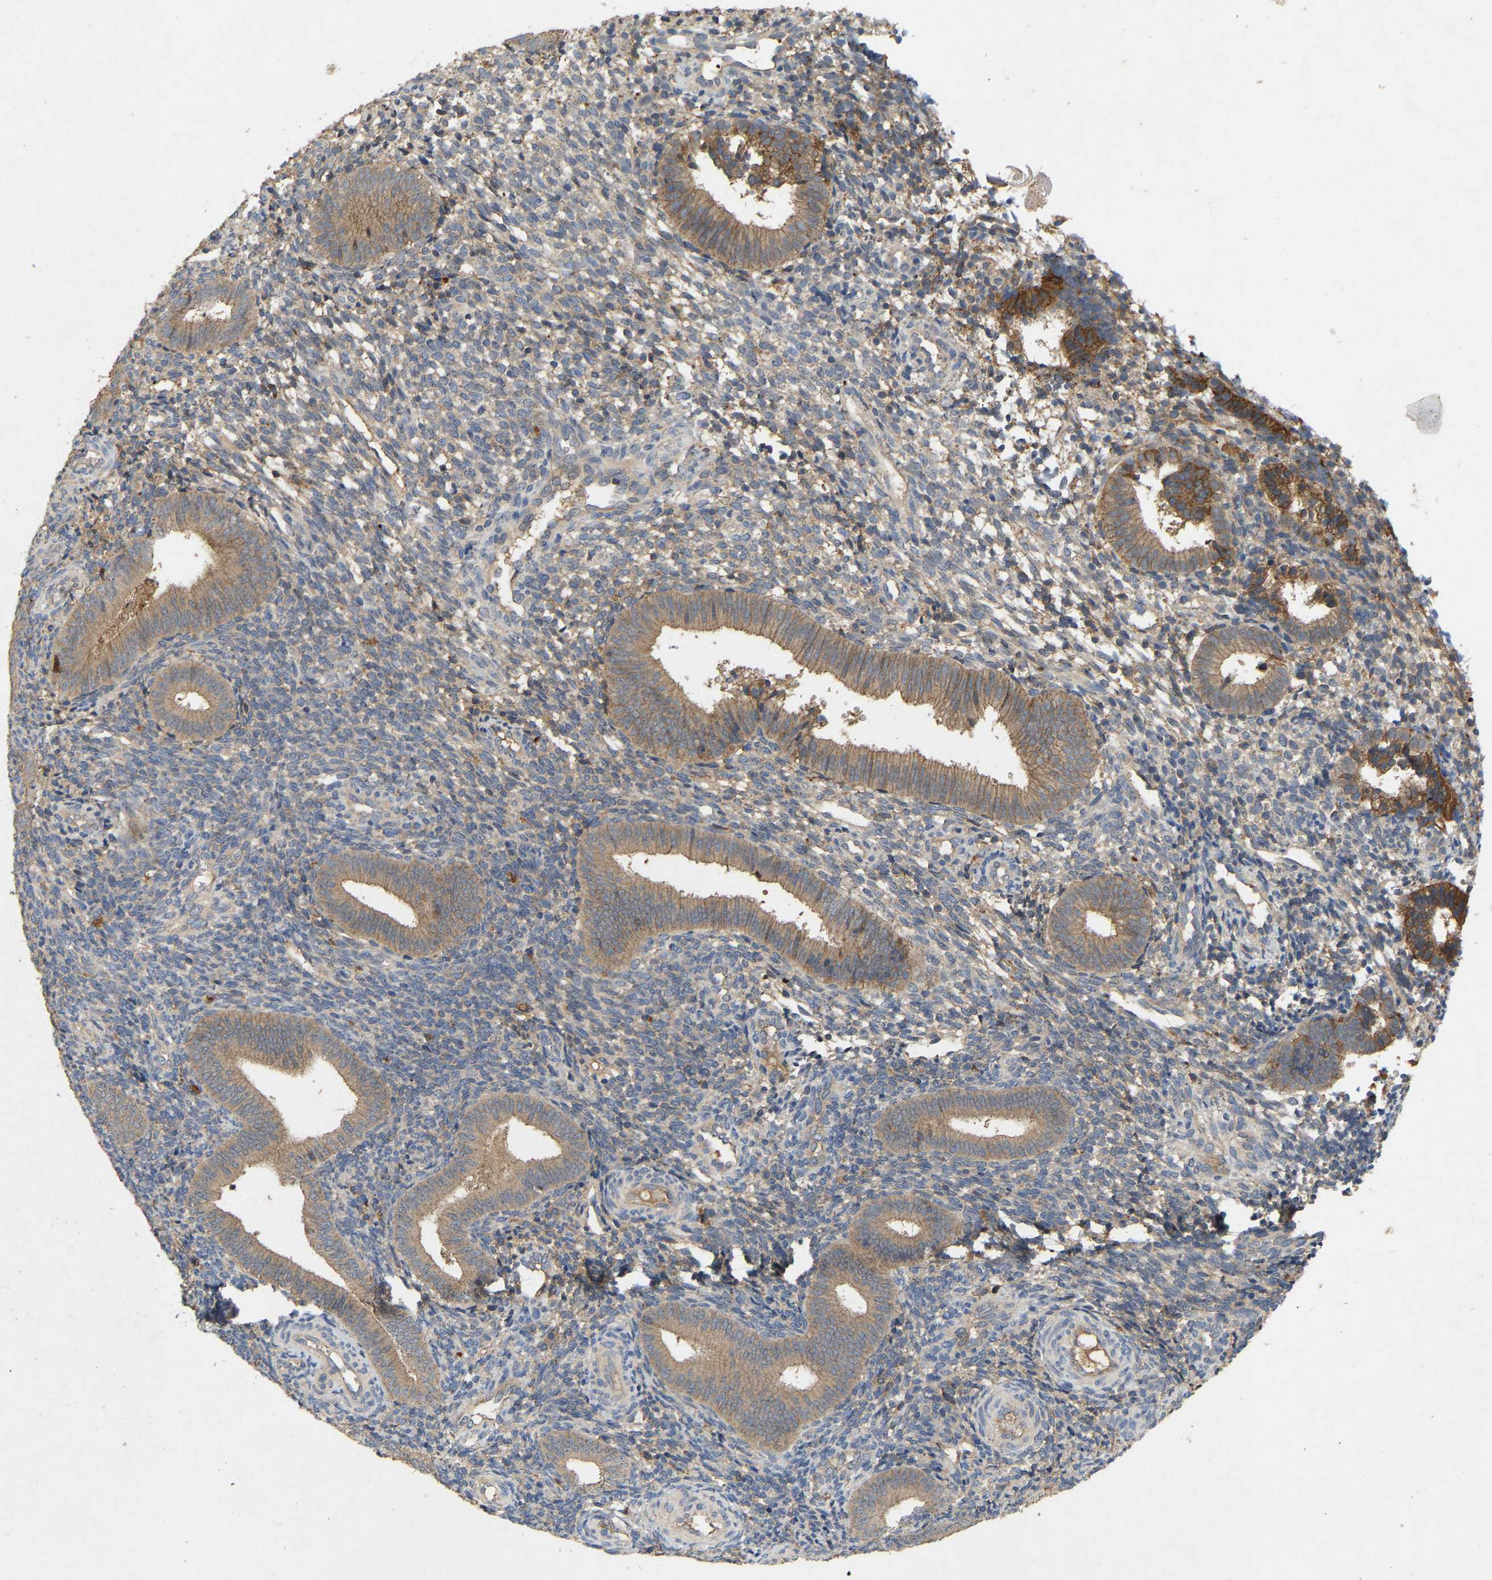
{"staining": {"intensity": "weak", "quantity": "25%-75%", "location": "cytoplasmic/membranous"}, "tissue": "endometrium", "cell_type": "Cells in endometrial stroma", "image_type": "normal", "snomed": [{"axis": "morphology", "description": "Normal tissue, NOS"}, {"axis": "topography", "description": "Uterus"}, {"axis": "topography", "description": "Endometrium"}], "caption": "Immunohistochemistry (IHC) histopathology image of benign human endometrium stained for a protein (brown), which exhibits low levels of weak cytoplasmic/membranous positivity in approximately 25%-75% of cells in endometrial stroma.", "gene": "LPAR2", "patient": {"sex": "female", "age": 33}}